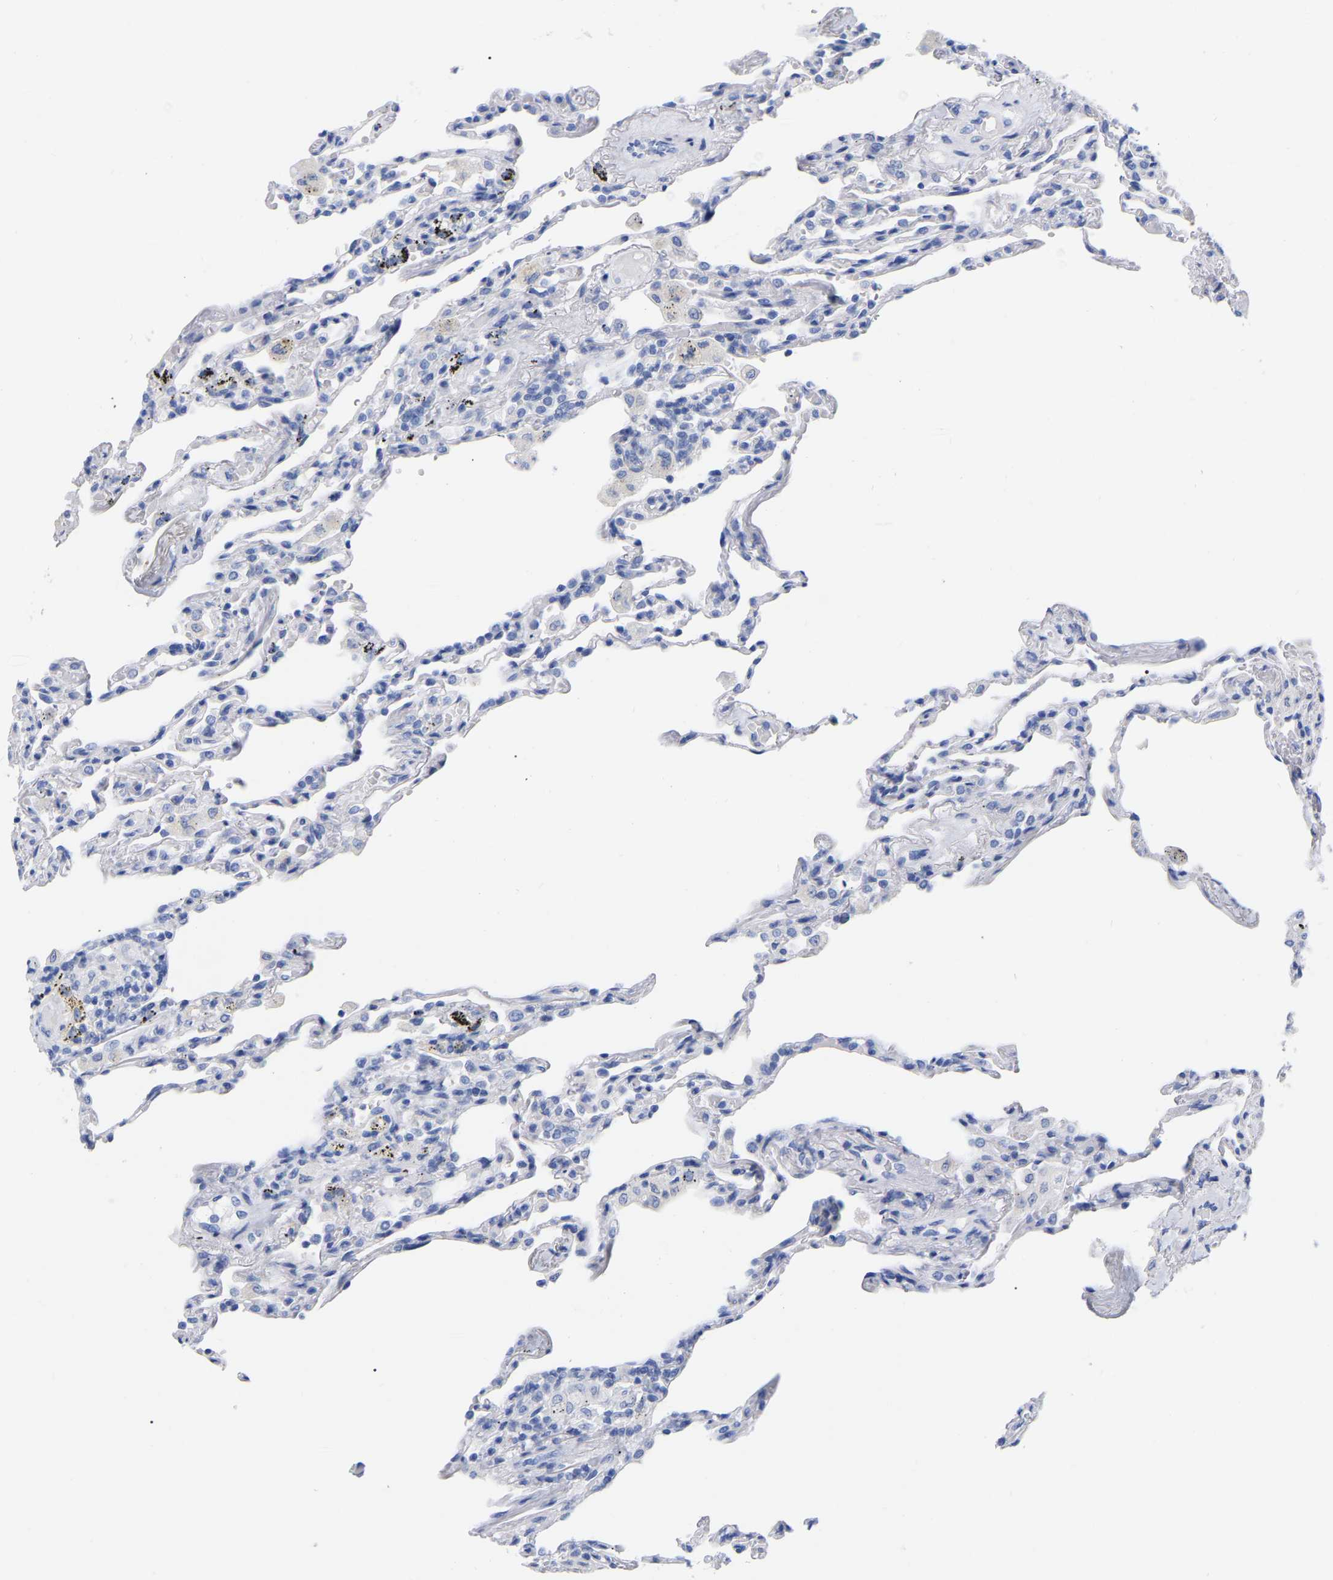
{"staining": {"intensity": "negative", "quantity": "none", "location": "none"}, "tissue": "lung", "cell_type": "Alveolar cells", "image_type": "normal", "snomed": [{"axis": "morphology", "description": "Normal tissue, NOS"}, {"axis": "topography", "description": "Lung"}], "caption": "This micrograph is of unremarkable lung stained with IHC to label a protein in brown with the nuclei are counter-stained blue. There is no staining in alveolar cells. (DAB (3,3'-diaminobenzidine) IHC visualized using brightfield microscopy, high magnification).", "gene": "HAPLN1", "patient": {"sex": "male", "age": 59}}